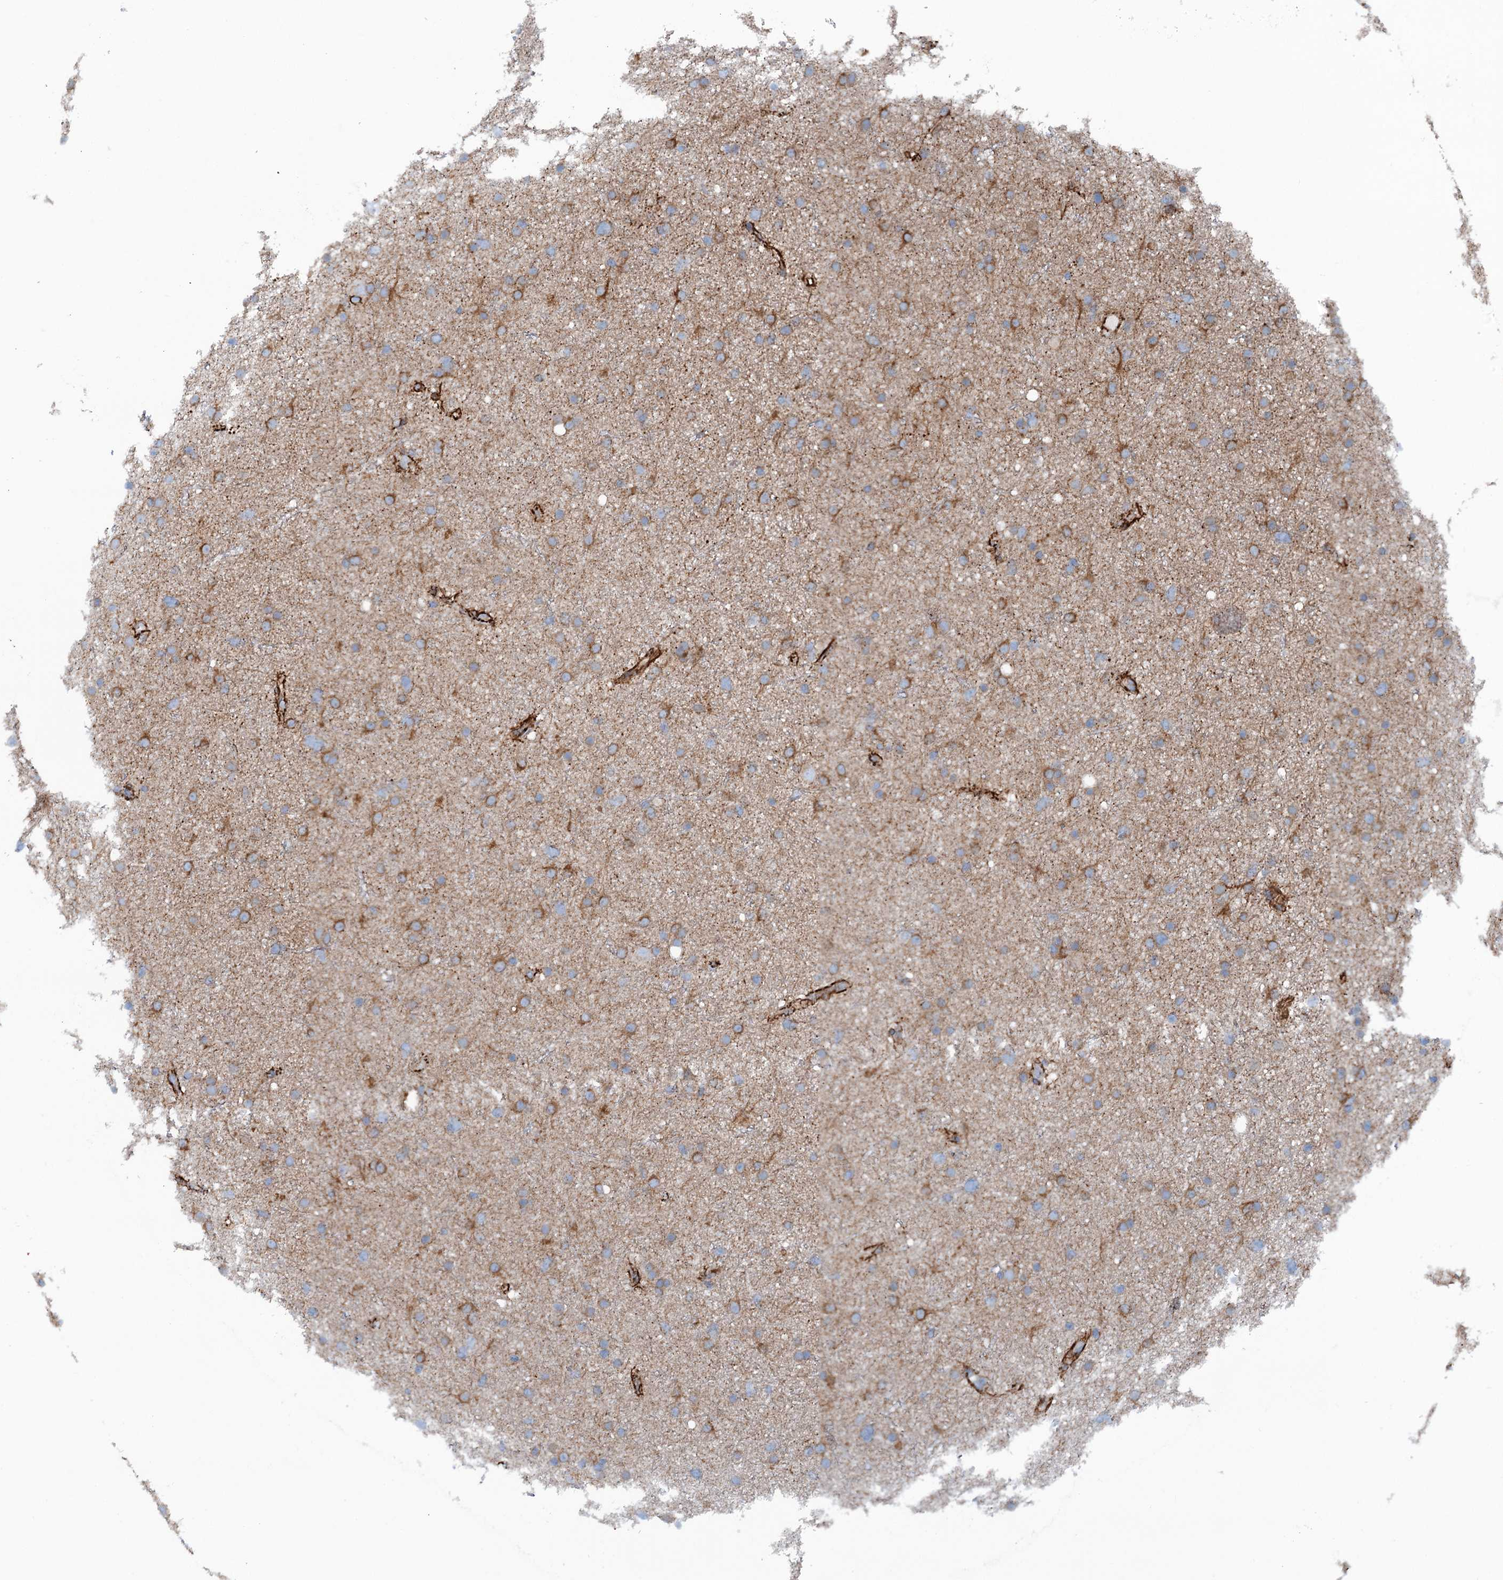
{"staining": {"intensity": "moderate", "quantity": "25%-75%", "location": "cytoplasmic/membranous"}, "tissue": "glioma", "cell_type": "Tumor cells", "image_type": "cancer", "snomed": [{"axis": "morphology", "description": "Glioma, malignant, Low grade"}, {"axis": "topography", "description": "Cerebral cortex"}], "caption": "An immunohistochemistry (IHC) micrograph of neoplastic tissue is shown. Protein staining in brown labels moderate cytoplasmic/membranous positivity in malignant low-grade glioma within tumor cells.", "gene": "CALCOCO1", "patient": {"sex": "female", "age": 39}}